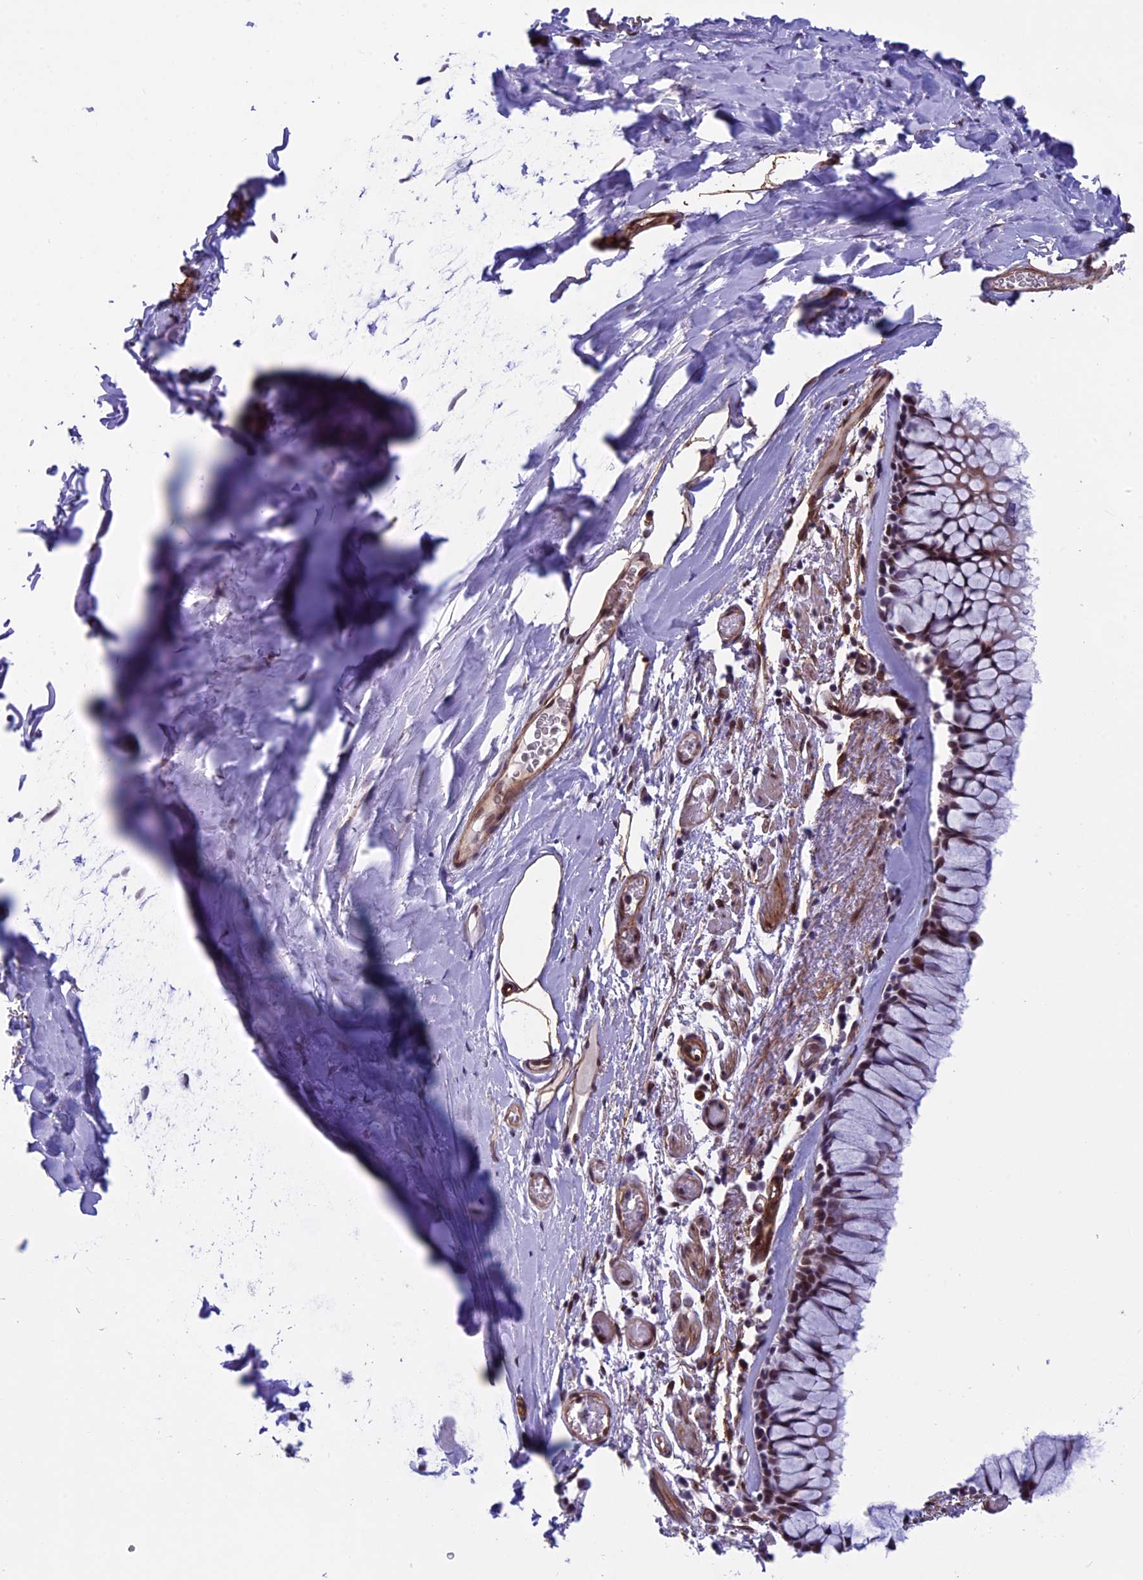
{"staining": {"intensity": "moderate", "quantity": ">75%", "location": "nuclear"}, "tissue": "bronchus", "cell_type": "Respiratory epithelial cells", "image_type": "normal", "snomed": [{"axis": "morphology", "description": "Normal tissue, NOS"}, {"axis": "topography", "description": "Bronchus"}], "caption": "Immunohistochemistry staining of normal bronchus, which displays medium levels of moderate nuclear positivity in about >75% of respiratory epithelial cells indicating moderate nuclear protein positivity. The staining was performed using DAB (3,3'-diaminobenzidine) (brown) for protein detection and nuclei were counterstained in hematoxylin (blue).", "gene": "NIPBL", "patient": {"sex": "male", "age": 65}}